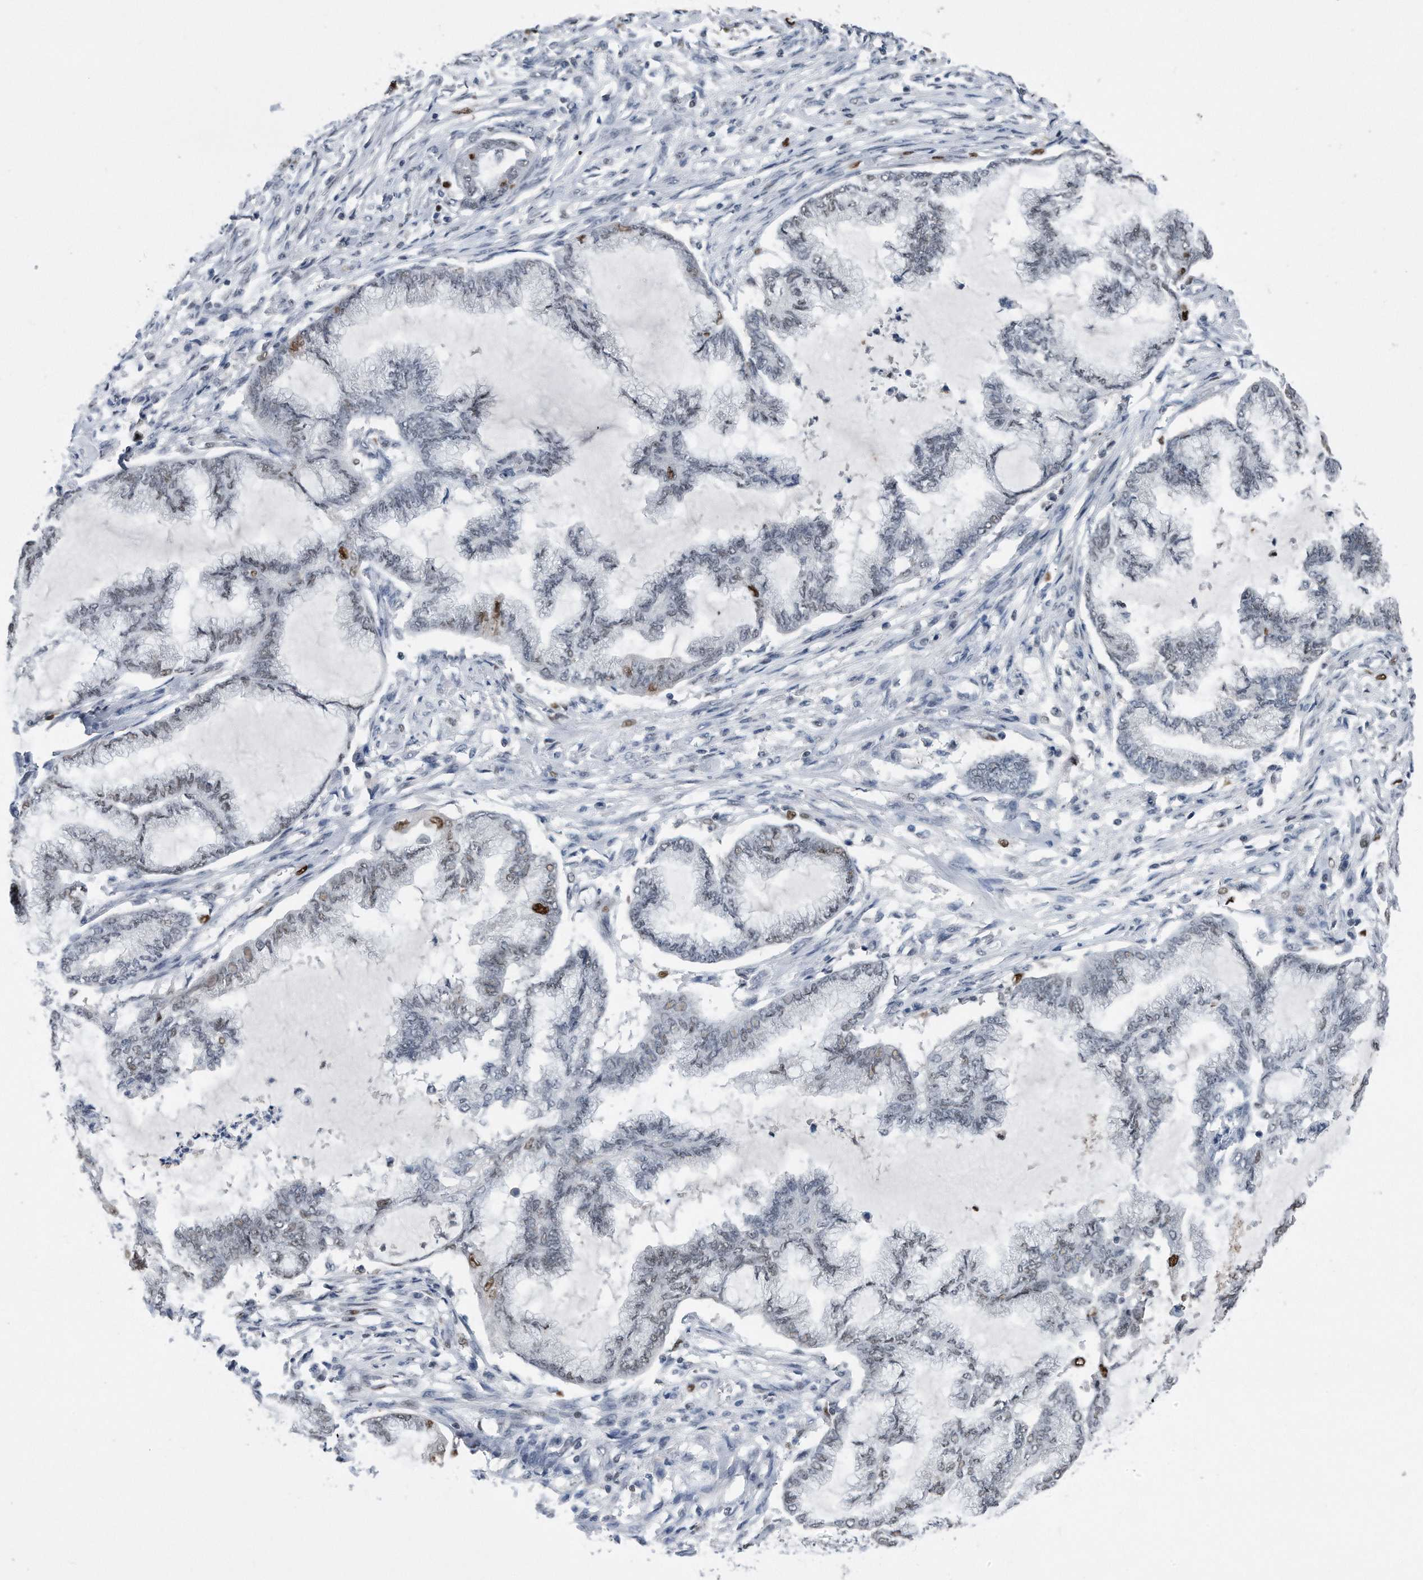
{"staining": {"intensity": "moderate", "quantity": "<25%", "location": "nuclear"}, "tissue": "endometrial cancer", "cell_type": "Tumor cells", "image_type": "cancer", "snomed": [{"axis": "morphology", "description": "Adenocarcinoma, NOS"}, {"axis": "topography", "description": "Endometrium"}], "caption": "IHC (DAB) staining of human endometrial cancer (adenocarcinoma) exhibits moderate nuclear protein expression in approximately <25% of tumor cells.", "gene": "PCNA", "patient": {"sex": "female", "age": 86}}